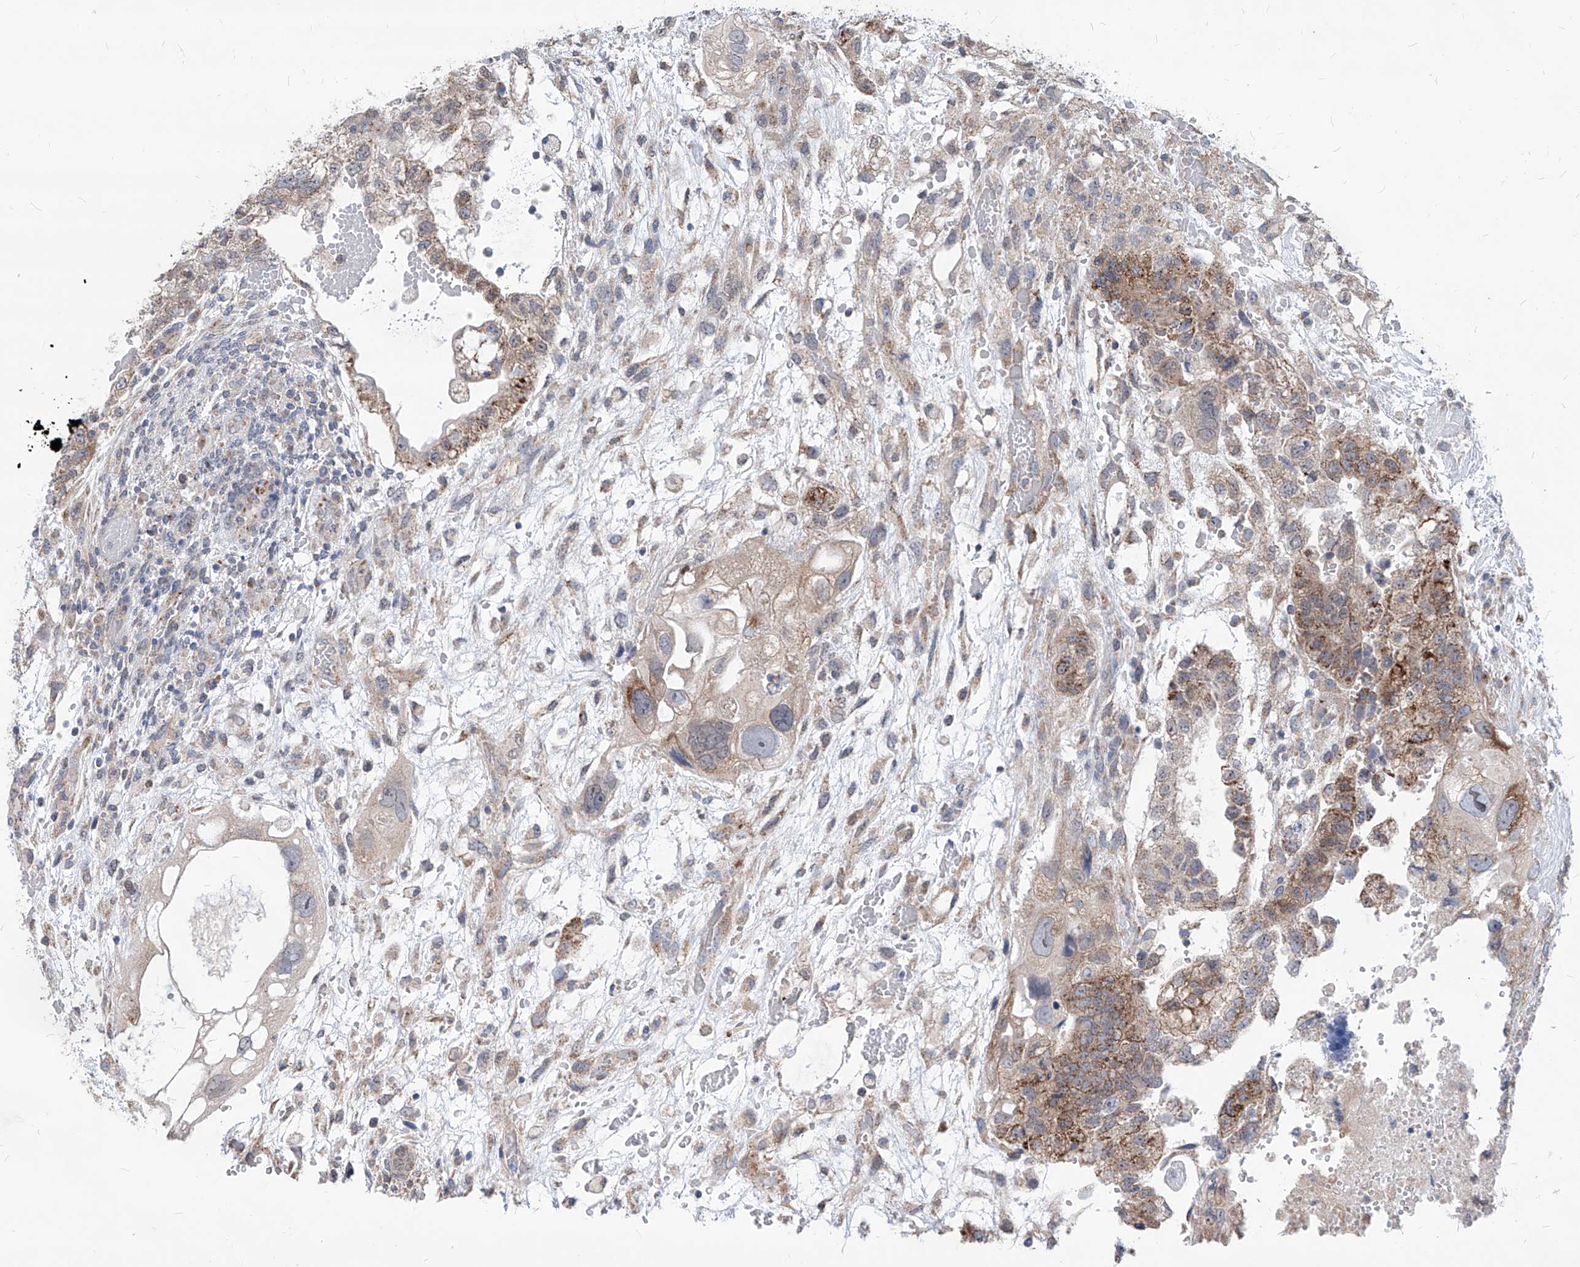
{"staining": {"intensity": "moderate", "quantity": ">75%", "location": "cytoplasmic/membranous"}, "tissue": "testis cancer", "cell_type": "Tumor cells", "image_type": "cancer", "snomed": [{"axis": "morphology", "description": "Carcinoma, Embryonal, NOS"}, {"axis": "topography", "description": "Testis"}], "caption": "Testis embryonal carcinoma stained with DAB IHC demonstrates medium levels of moderate cytoplasmic/membranous positivity in about >75% of tumor cells.", "gene": "AGPS", "patient": {"sex": "male", "age": 36}}